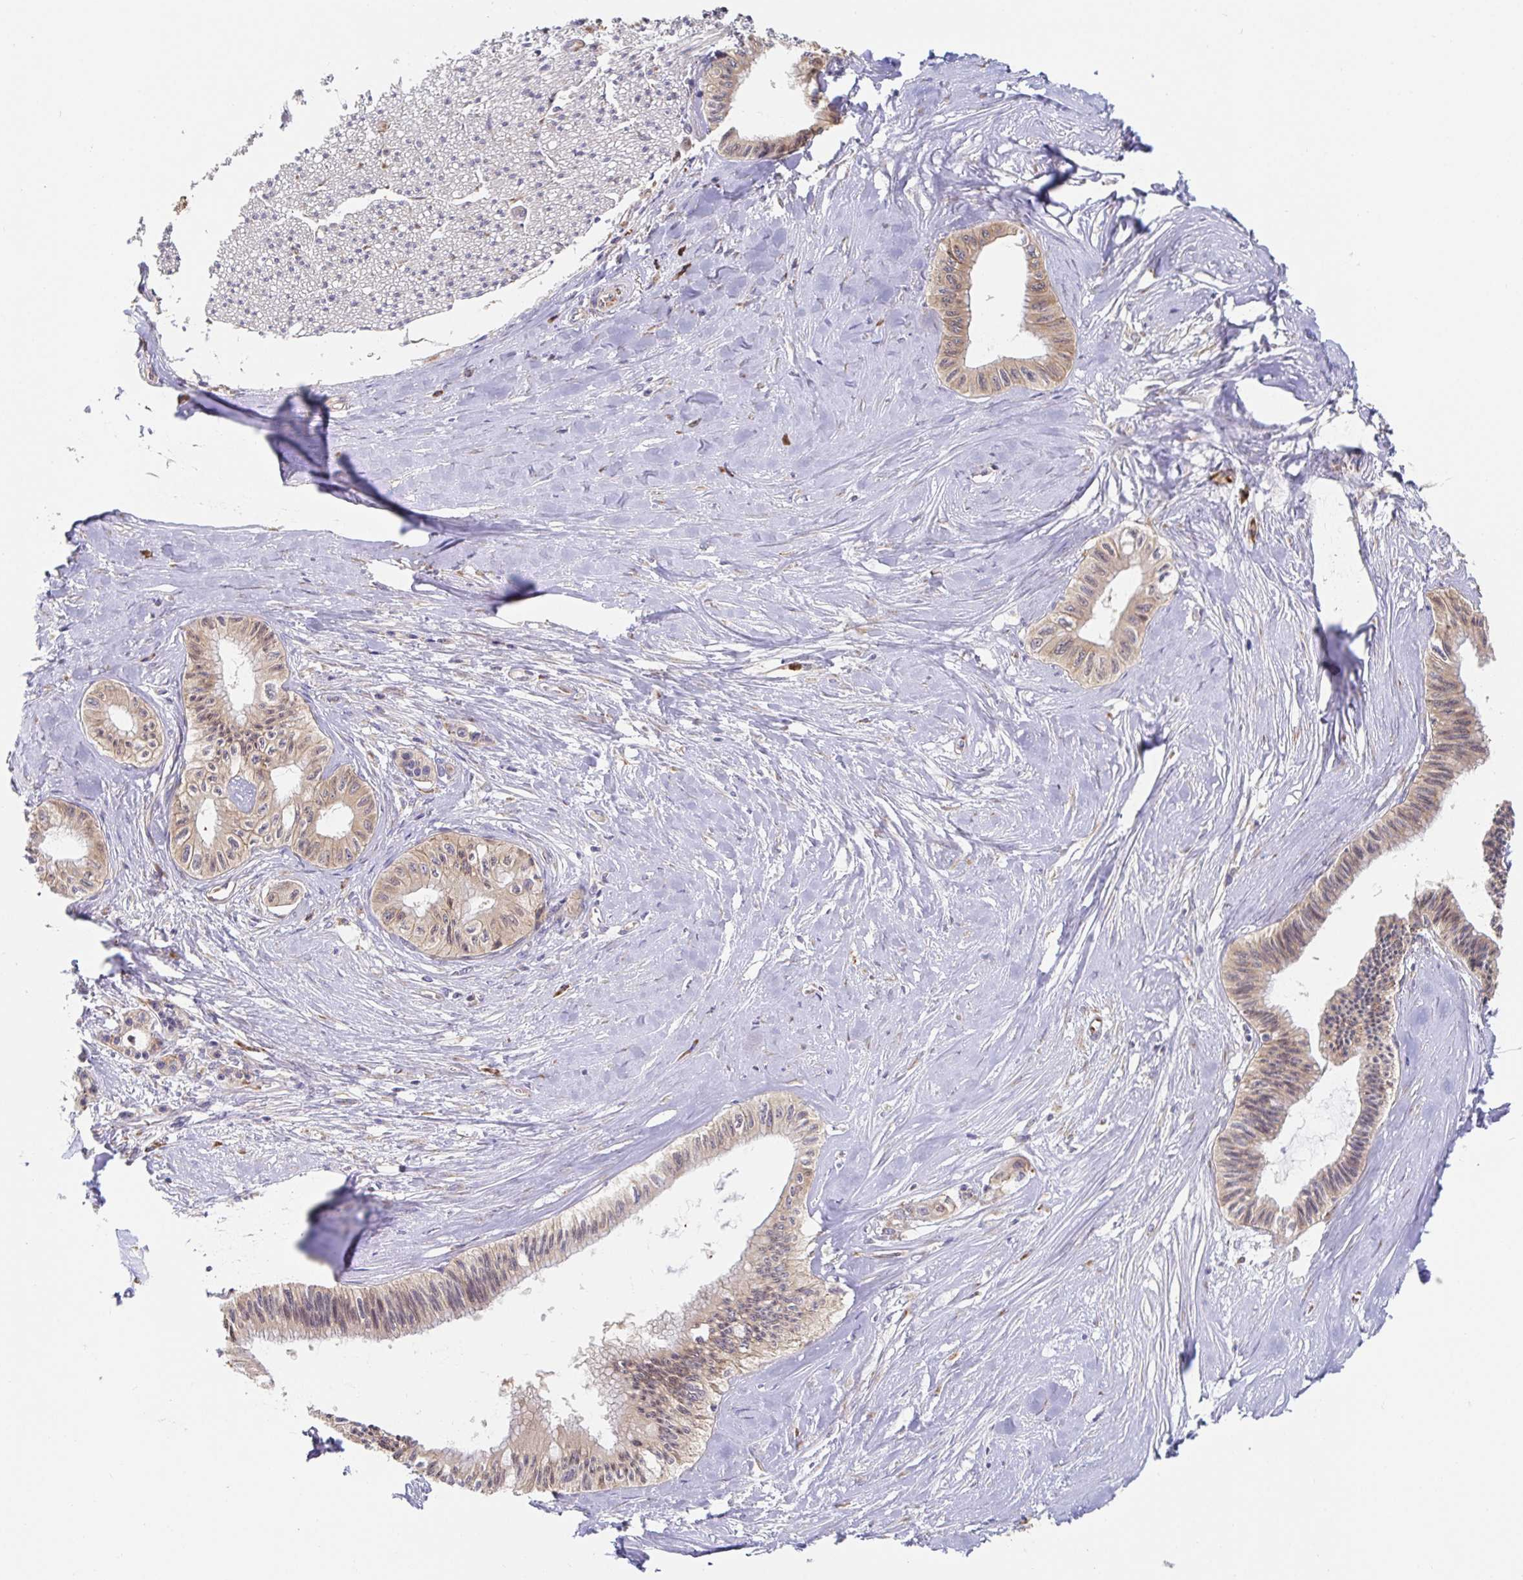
{"staining": {"intensity": "weak", "quantity": ">75%", "location": "cytoplasmic/membranous"}, "tissue": "pancreatic cancer", "cell_type": "Tumor cells", "image_type": "cancer", "snomed": [{"axis": "morphology", "description": "Adenocarcinoma, NOS"}, {"axis": "topography", "description": "Pancreas"}], "caption": "A brown stain highlights weak cytoplasmic/membranous expression of a protein in pancreatic adenocarcinoma tumor cells. The staining was performed using DAB (3,3'-diaminobenzidine) to visualize the protein expression in brown, while the nuclei were stained in blue with hematoxylin (Magnification: 20x).", "gene": "PDPK1", "patient": {"sex": "male", "age": 71}}